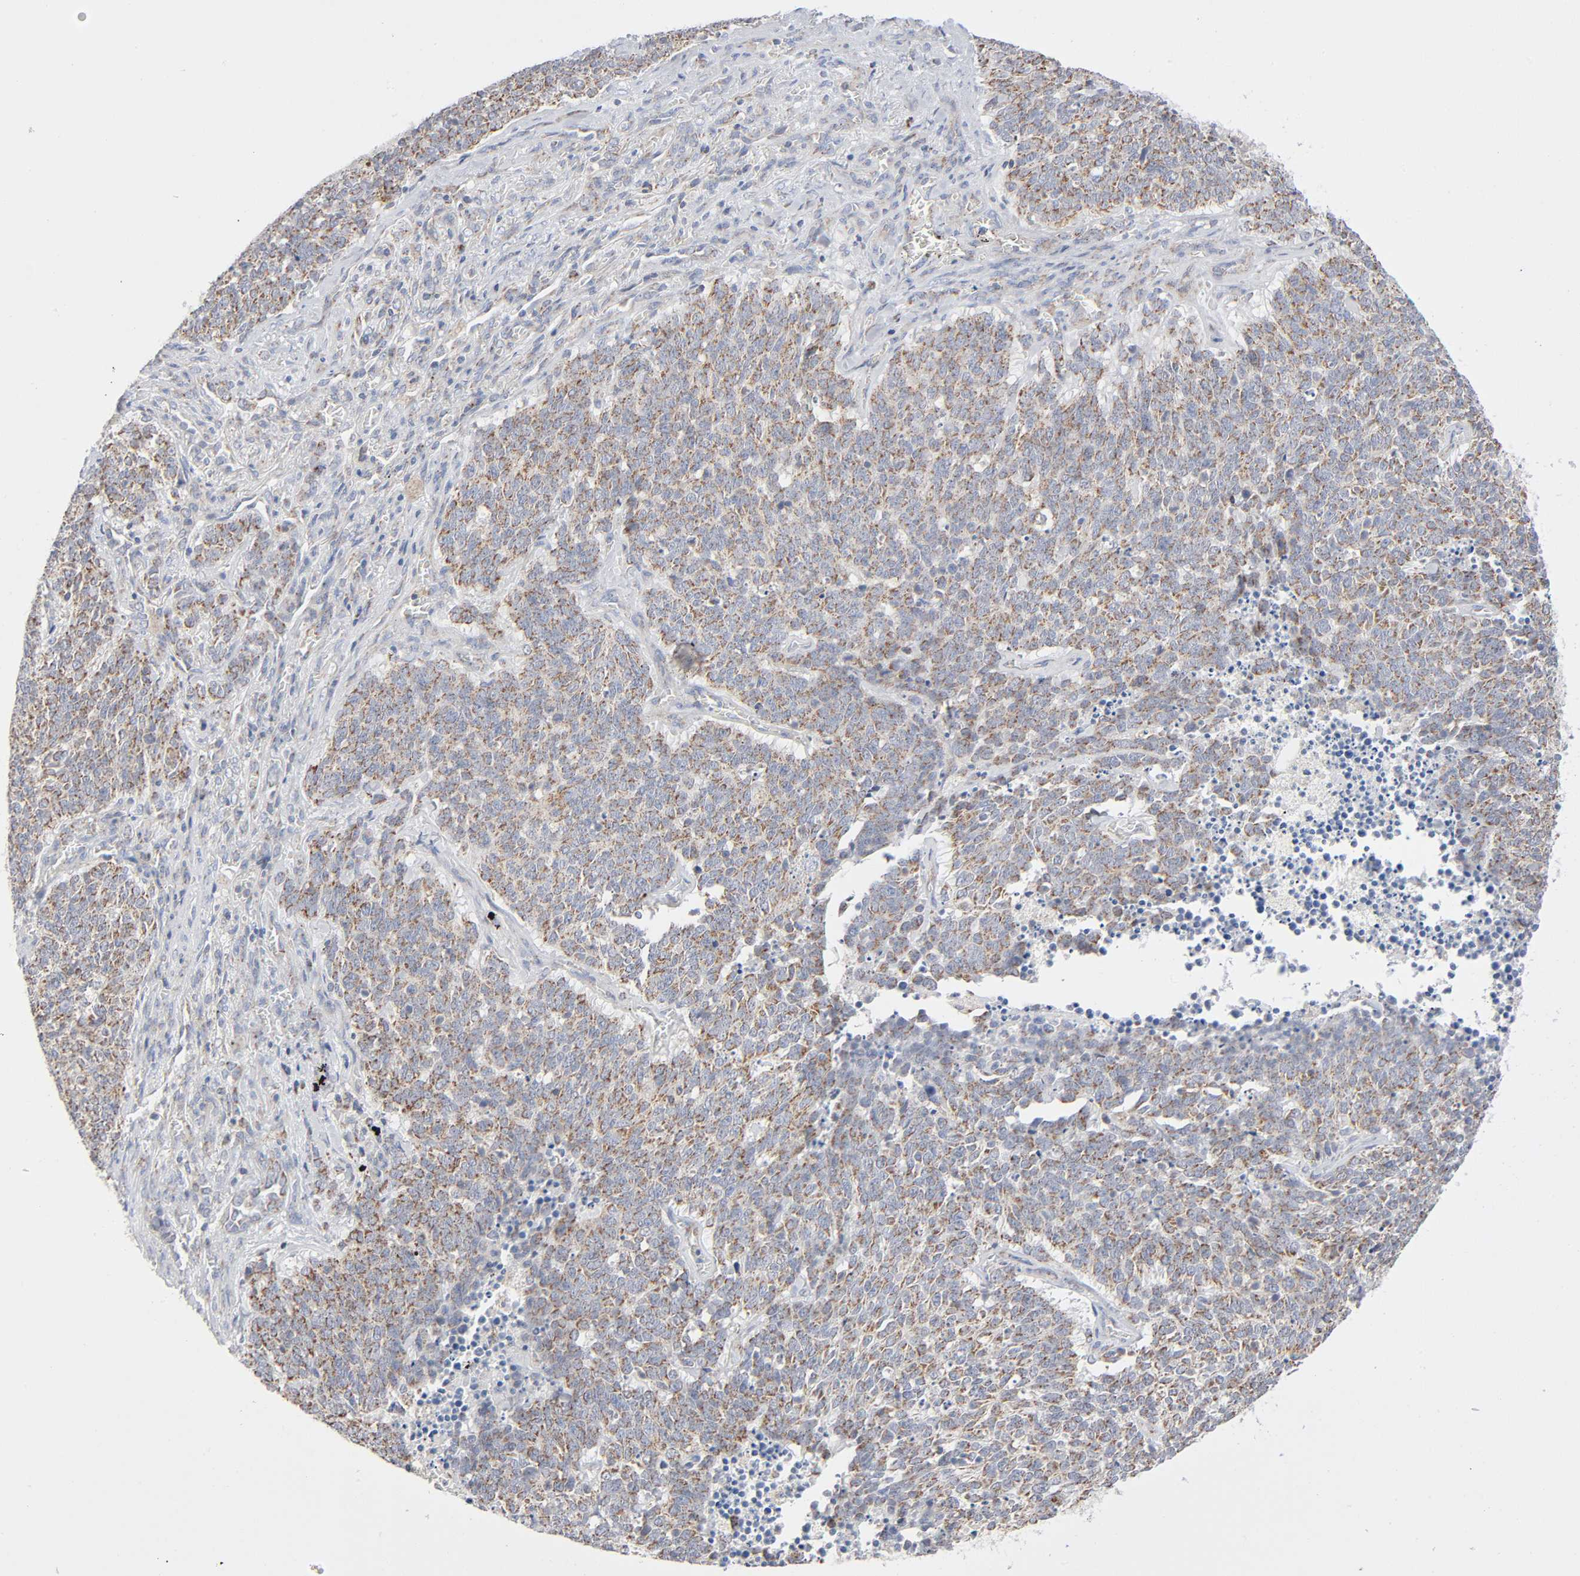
{"staining": {"intensity": "moderate", "quantity": ">75%", "location": "cytoplasmic/membranous"}, "tissue": "lung cancer", "cell_type": "Tumor cells", "image_type": "cancer", "snomed": [{"axis": "morphology", "description": "Neoplasm, malignant, NOS"}, {"axis": "topography", "description": "Lung"}], "caption": "Protein staining of lung malignant neoplasm tissue shows moderate cytoplasmic/membranous positivity in about >75% of tumor cells.", "gene": "SYT16", "patient": {"sex": "female", "age": 58}}